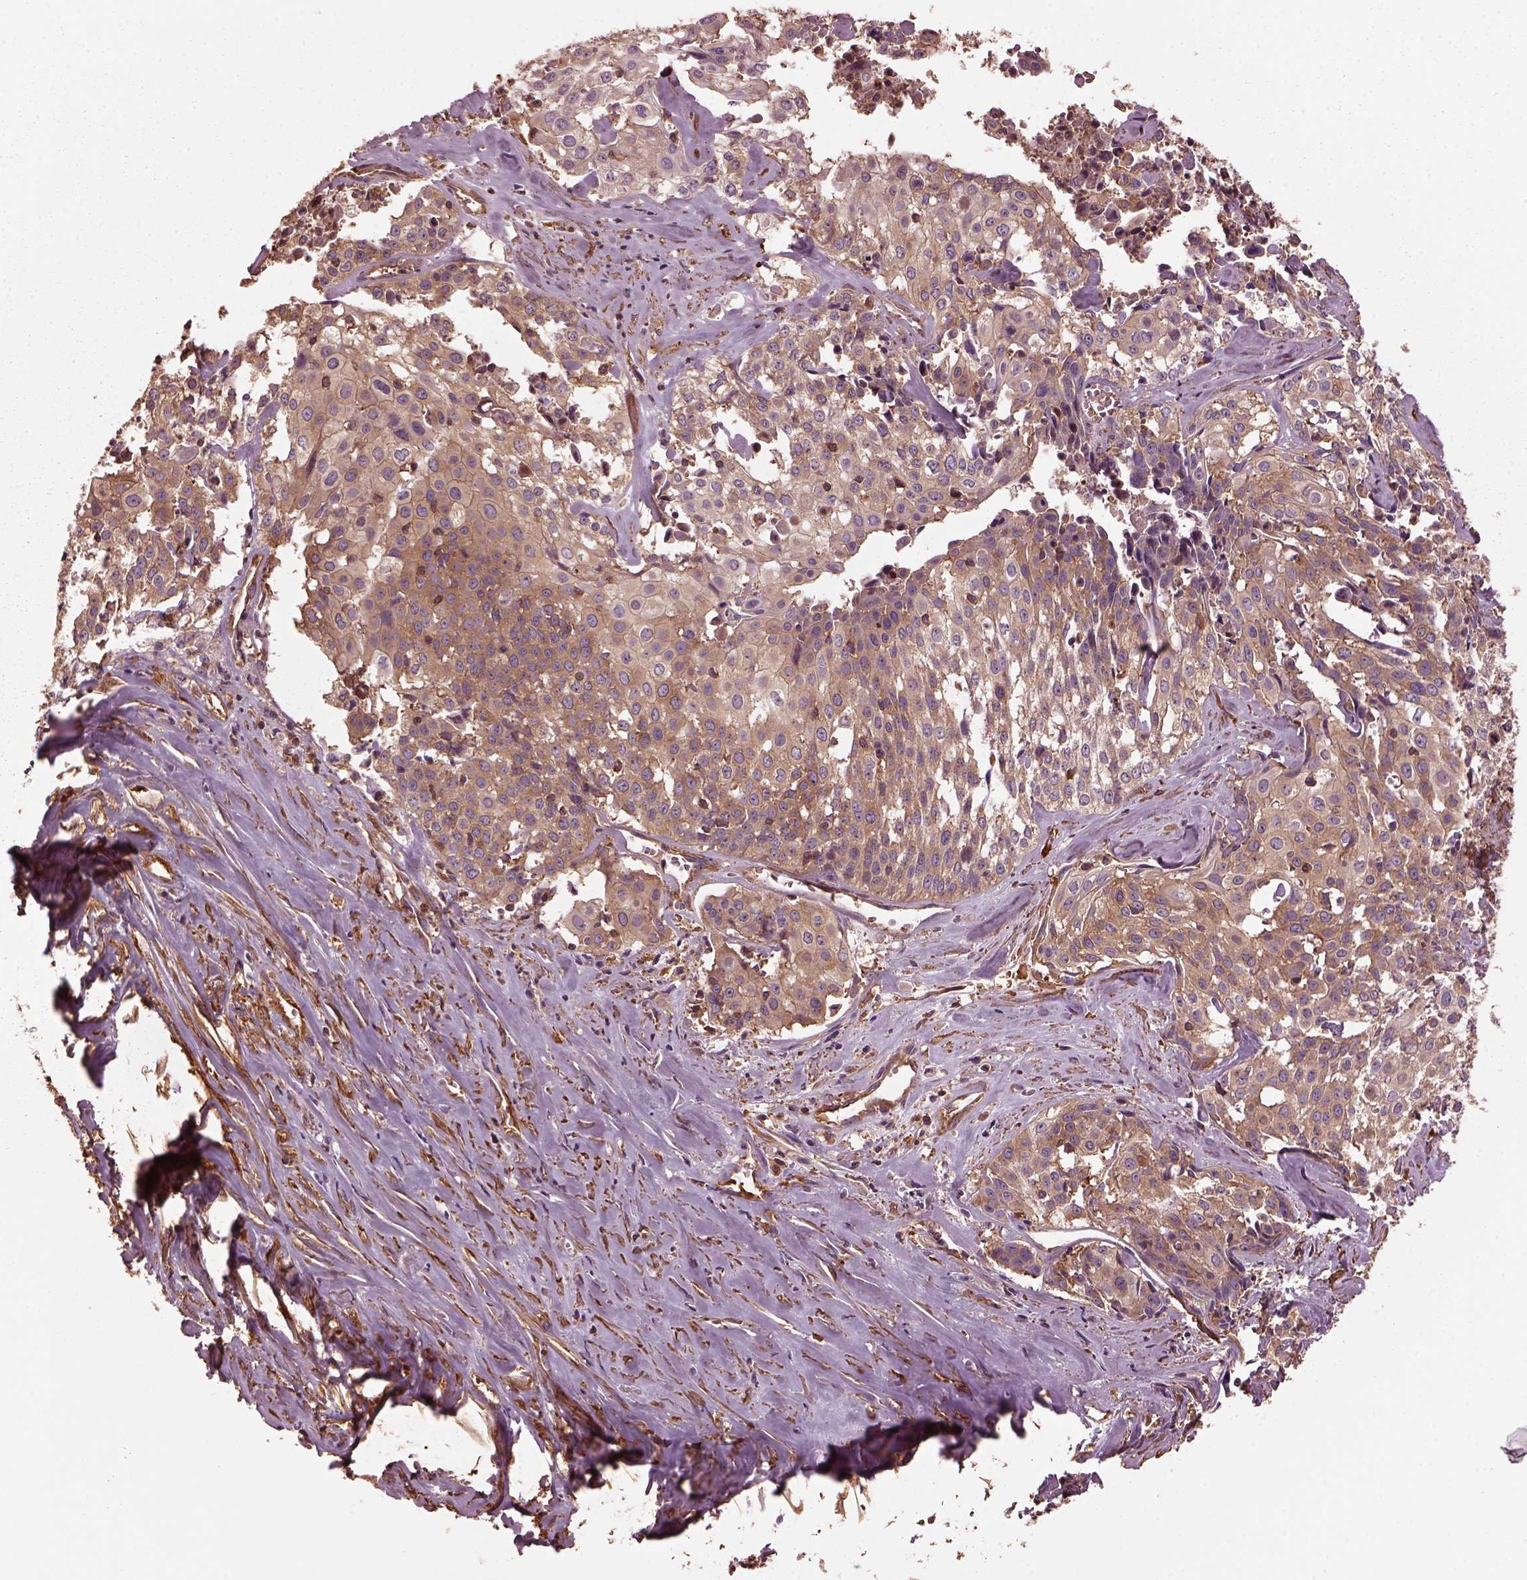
{"staining": {"intensity": "weak", "quantity": ">75%", "location": "cytoplasmic/membranous"}, "tissue": "cervical cancer", "cell_type": "Tumor cells", "image_type": "cancer", "snomed": [{"axis": "morphology", "description": "Squamous cell carcinoma, NOS"}, {"axis": "topography", "description": "Cervix"}], "caption": "Approximately >75% of tumor cells in cervical squamous cell carcinoma reveal weak cytoplasmic/membranous protein positivity as visualized by brown immunohistochemical staining.", "gene": "MYL6", "patient": {"sex": "female", "age": 39}}